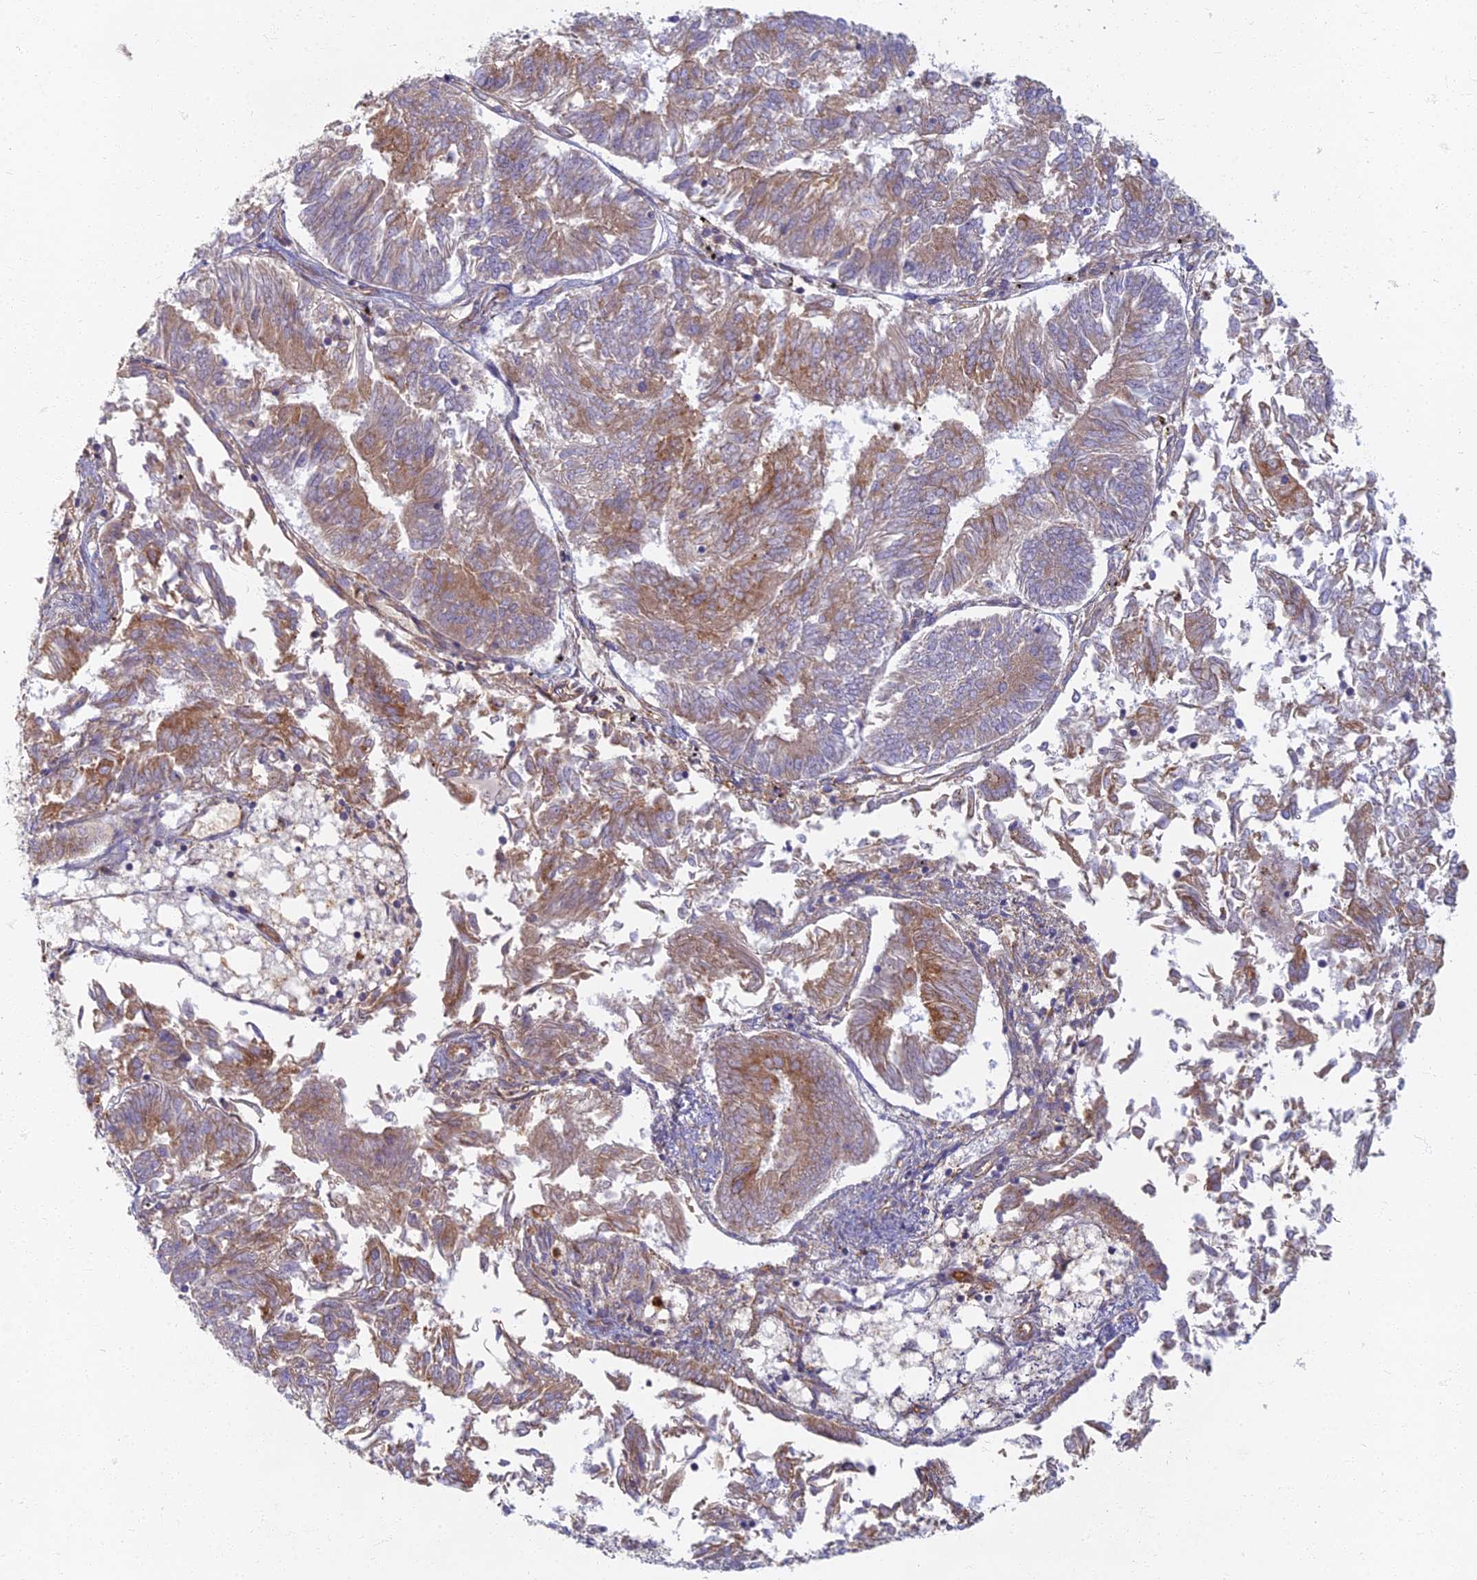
{"staining": {"intensity": "moderate", "quantity": ">75%", "location": "cytoplasmic/membranous"}, "tissue": "endometrial cancer", "cell_type": "Tumor cells", "image_type": "cancer", "snomed": [{"axis": "morphology", "description": "Adenocarcinoma, NOS"}, {"axis": "topography", "description": "Endometrium"}], "caption": "Human endometrial adenocarcinoma stained with a protein marker demonstrates moderate staining in tumor cells.", "gene": "PROX2", "patient": {"sex": "female", "age": 58}}